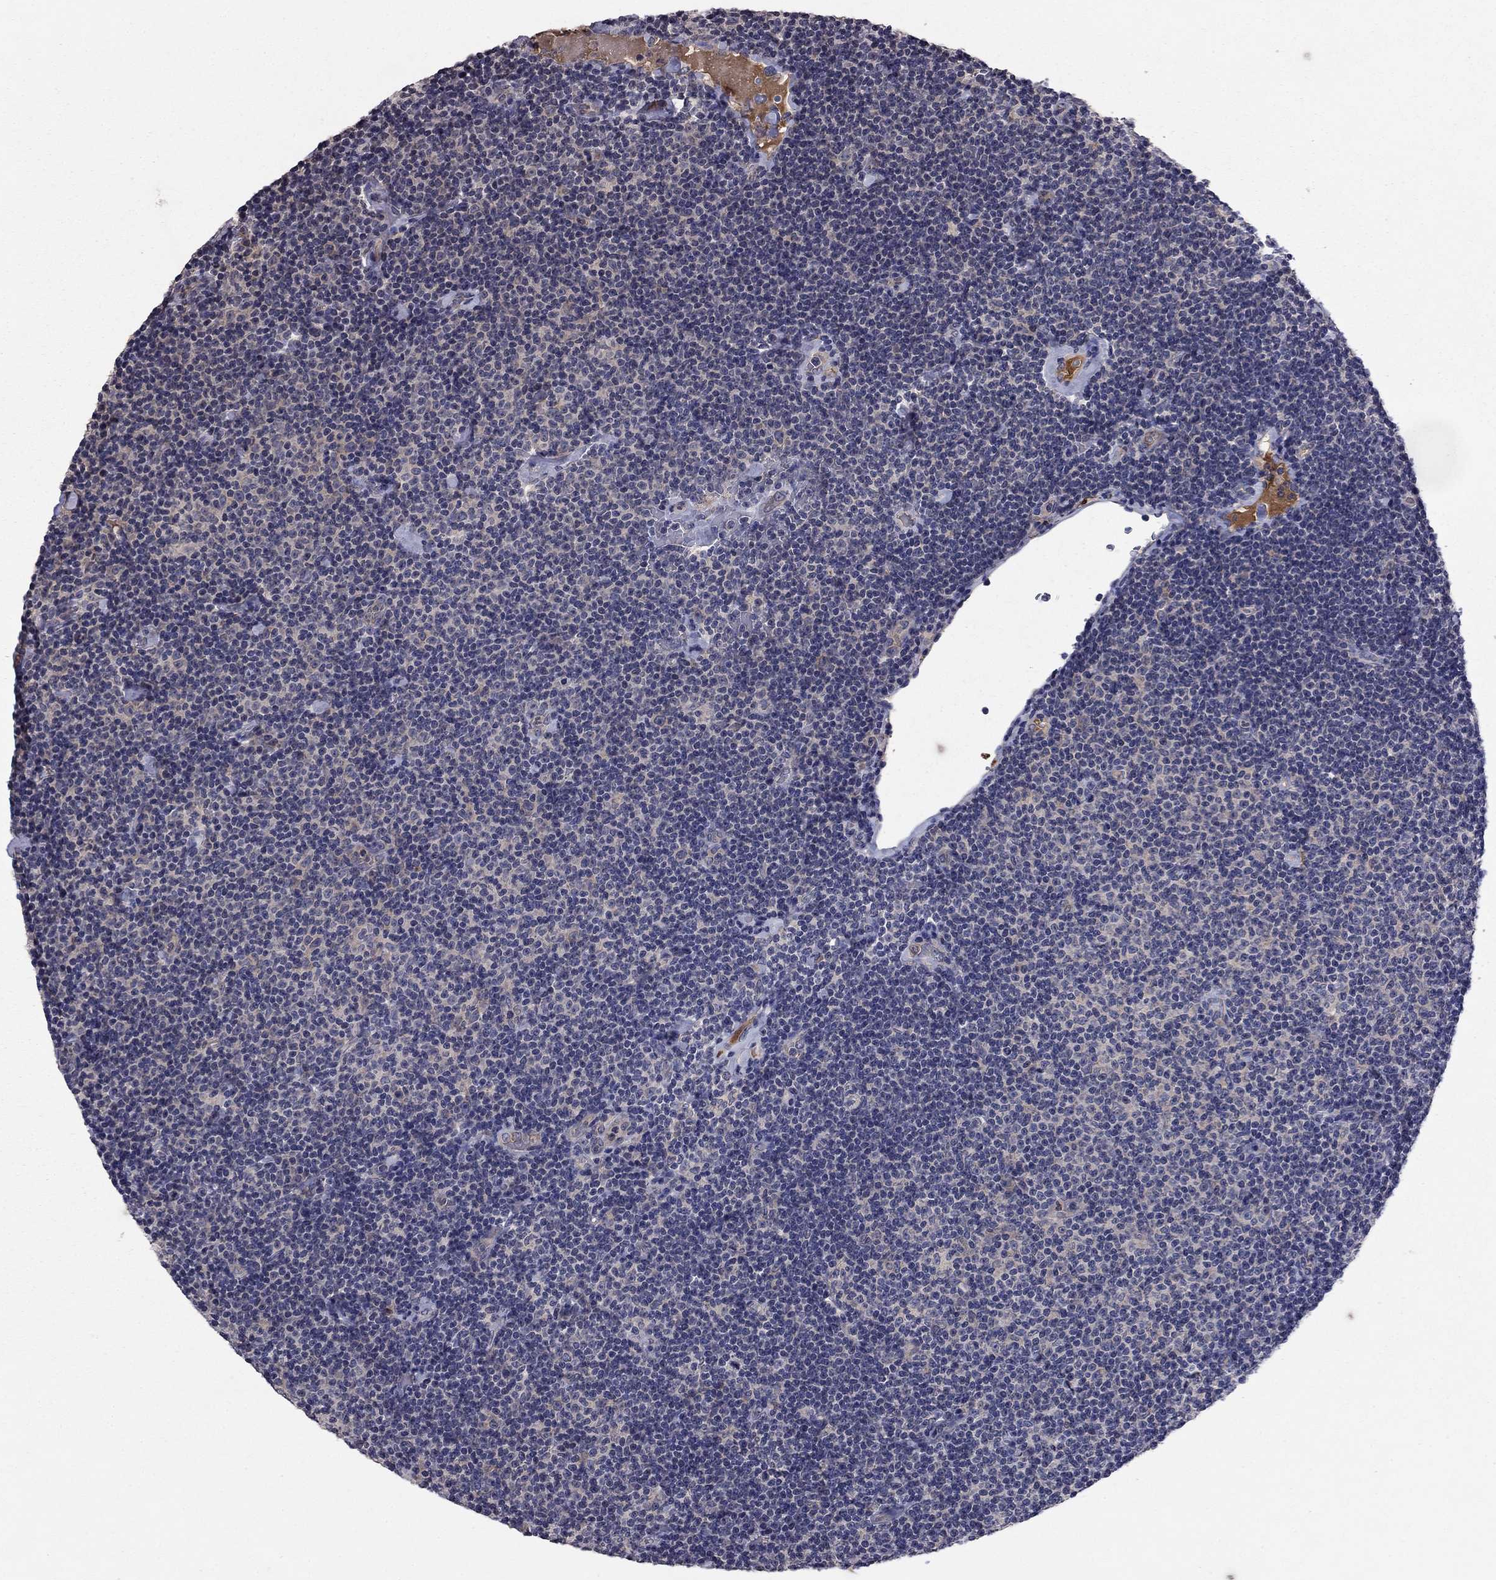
{"staining": {"intensity": "negative", "quantity": "none", "location": "none"}, "tissue": "lymphoma", "cell_type": "Tumor cells", "image_type": "cancer", "snomed": [{"axis": "morphology", "description": "Malignant lymphoma, non-Hodgkin's type, Low grade"}, {"axis": "topography", "description": "Lymph node"}], "caption": "A photomicrograph of human low-grade malignant lymphoma, non-Hodgkin's type is negative for staining in tumor cells.", "gene": "PROS1", "patient": {"sex": "male", "age": 81}}